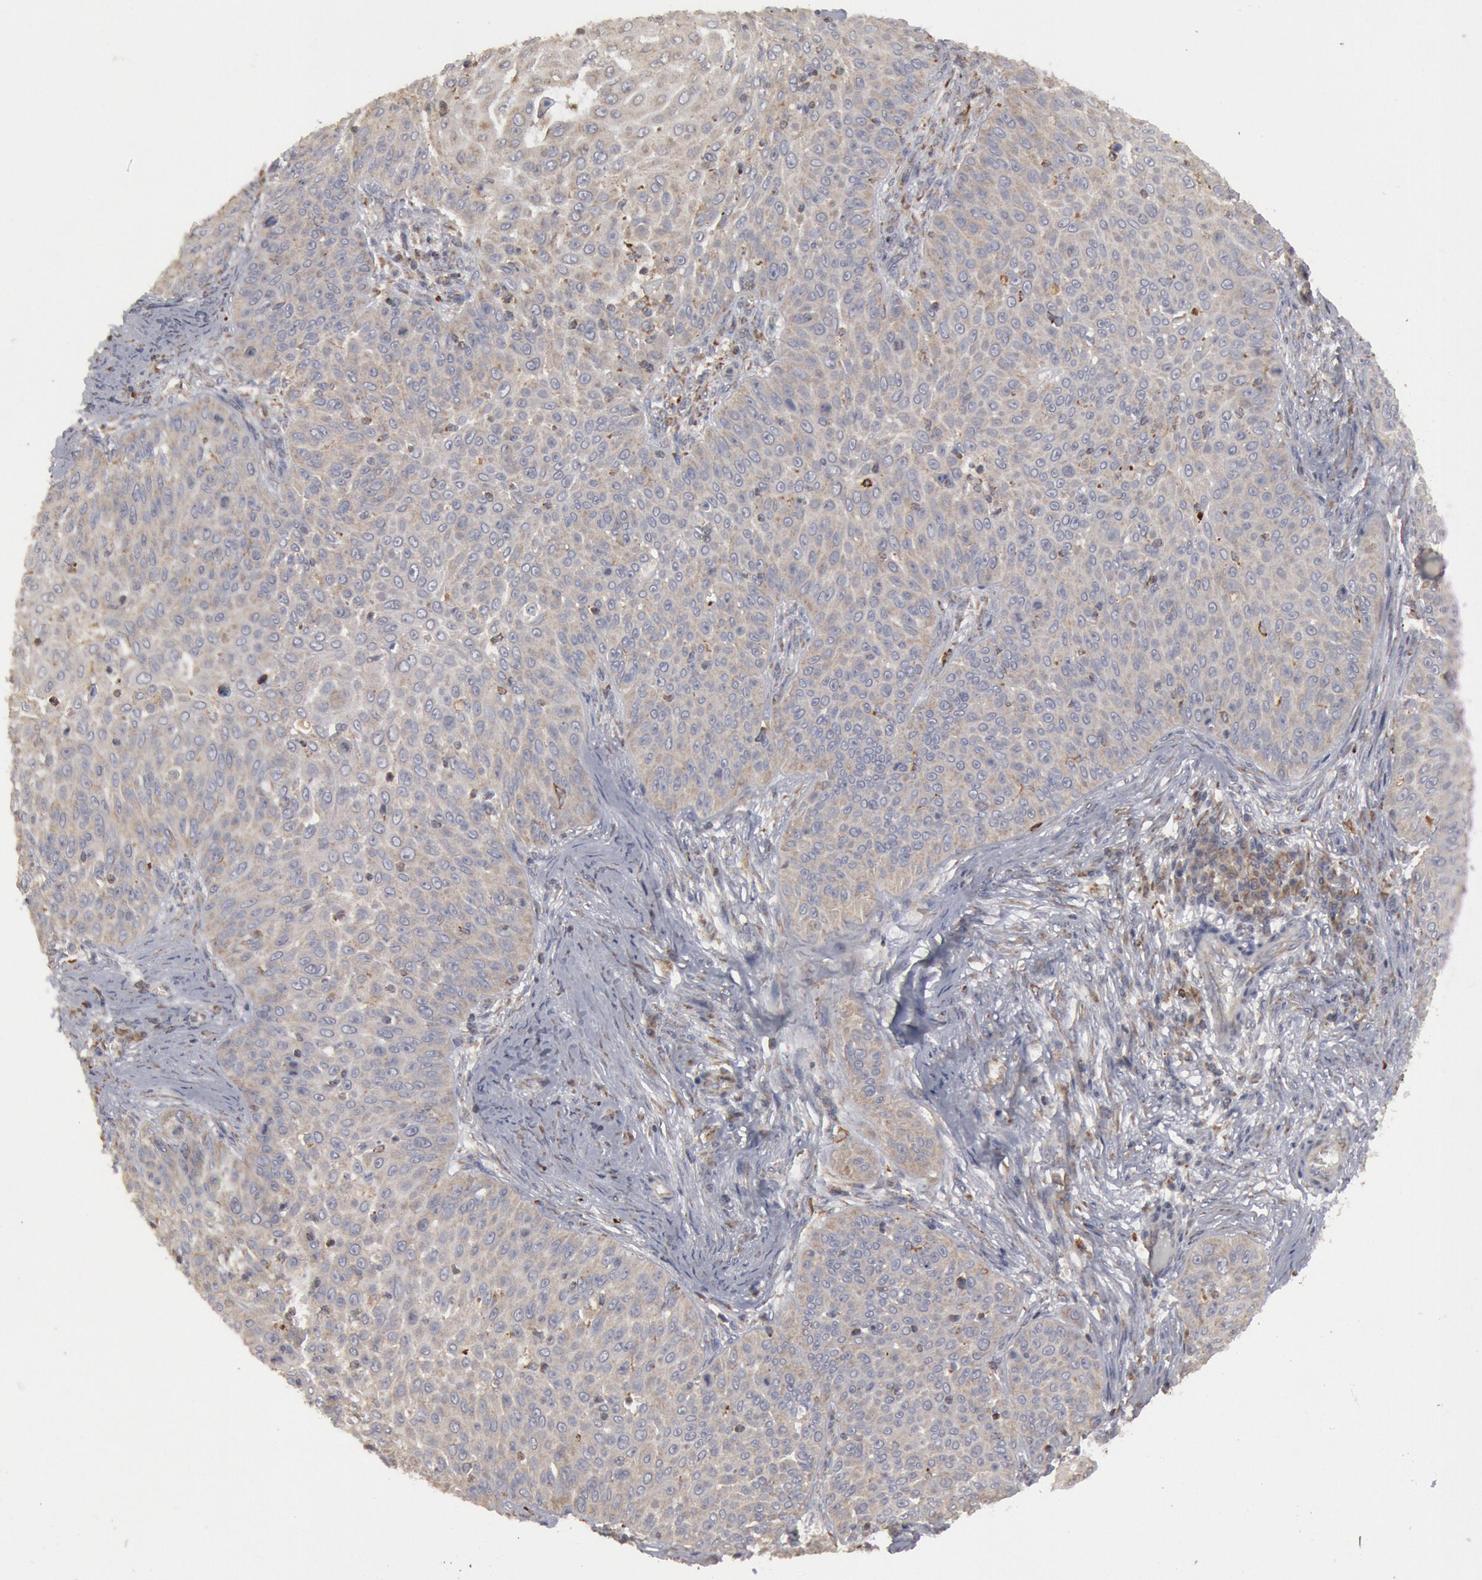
{"staining": {"intensity": "weak", "quantity": ">75%", "location": "cytoplasmic/membranous"}, "tissue": "skin cancer", "cell_type": "Tumor cells", "image_type": "cancer", "snomed": [{"axis": "morphology", "description": "Squamous cell carcinoma, NOS"}, {"axis": "topography", "description": "Skin"}], "caption": "Weak cytoplasmic/membranous expression is appreciated in approximately >75% of tumor cells in squamous cell carcinoma (skin).", "gene": "OSBPL8", "patient": {"sex": "male", "age": 82}}